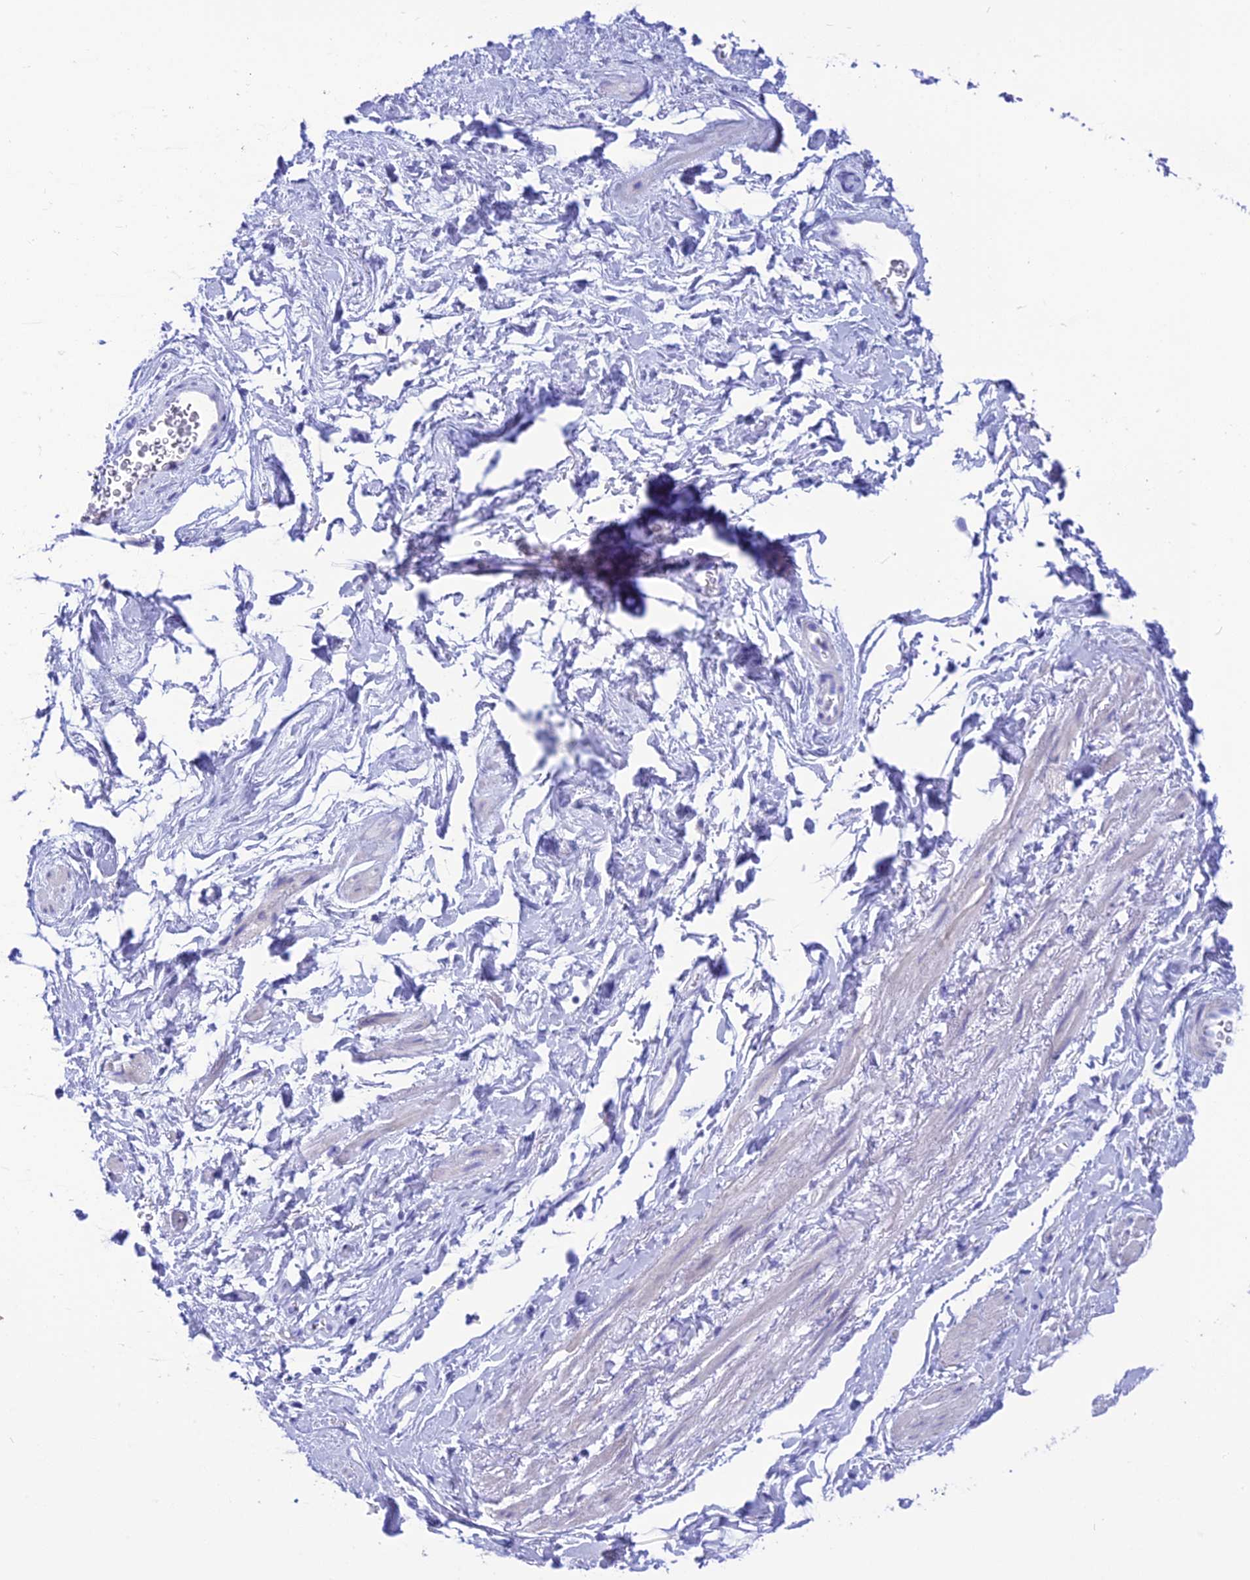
{"staining": {"intensity": "negative", "quantity": "none", "location": "none"}, "tissue": "smooth muscle", "cell_type": "Smooth muscle cells", "image_type": "normal", "snomed": [{"axis": "morphology", "description": "Normal tissue, NOS"}, {"axis": "topography", "description": "Smooth muscle"}, {"axis": "topography", "description": "Peripheral nerve tissue"}], "caption": "IHC of normal smooth muscle reveals no positivity in smooth muscle cells. Brightfield microscopy of immunohistochemistry (IHC) stained with DAB (brown) and hematoxylin (blue), captured at high magnification.", "gene": "GLYATL1B", "patient": {"sex": "male", "age": 69}}